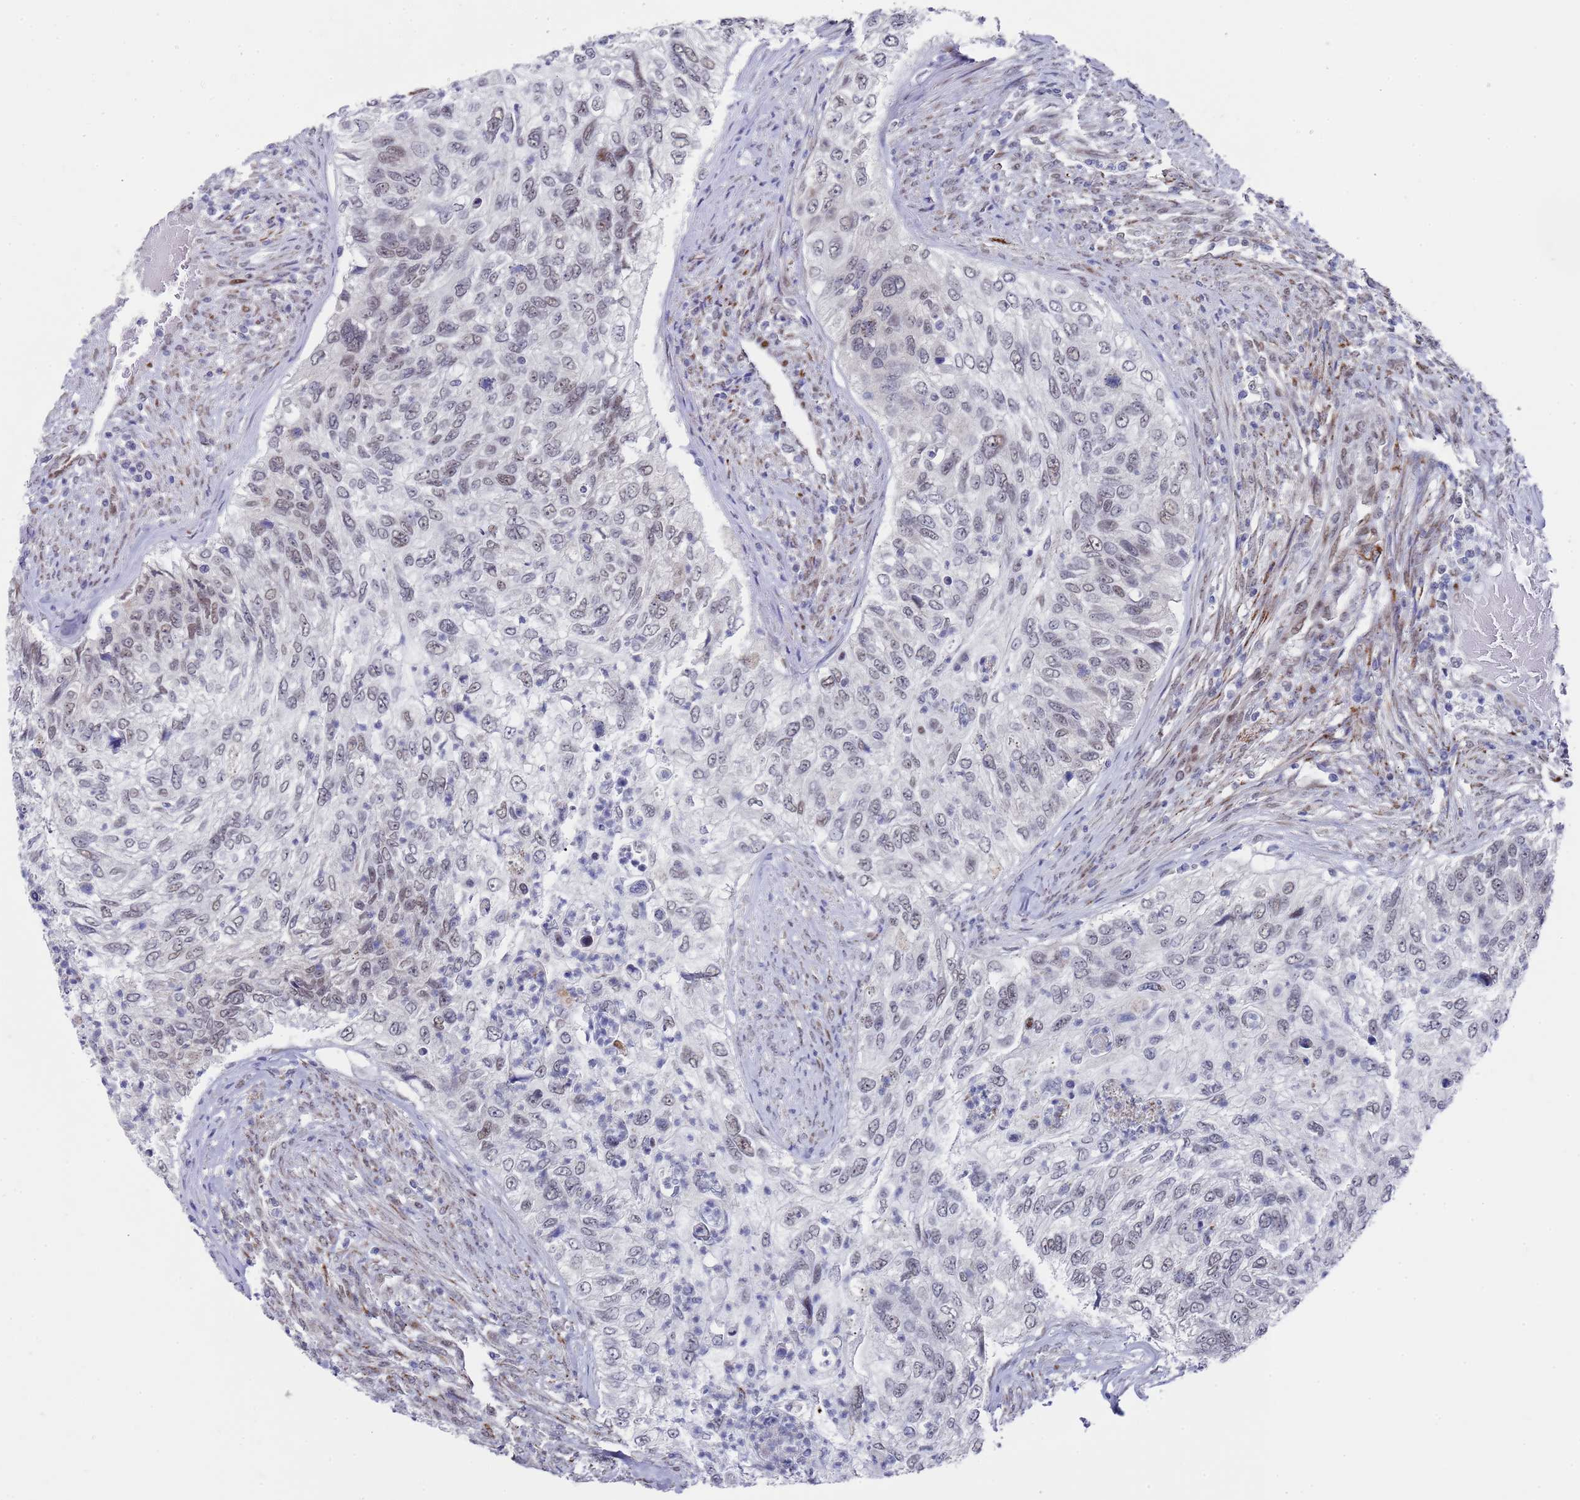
{"staining": {"intensity": "weak", "quantity": "25%-75%", "location": "nuclear"}, "tissue": "urothelial cancer", "cell_type": "Tumor cells", "image_type": "cancer", "snomed": [{"axis": "morphology", "description": "Urothelial carcinoma, High grade"}, {"axis": "topography", "description": "Urinary bladder"}], "caption": "Tumor cells display weak nuclear positivity in about 25%-75% of cells in urothelial cancer.", "gene": "COPS6", "patient": {"sex": "female", "age": 60}}